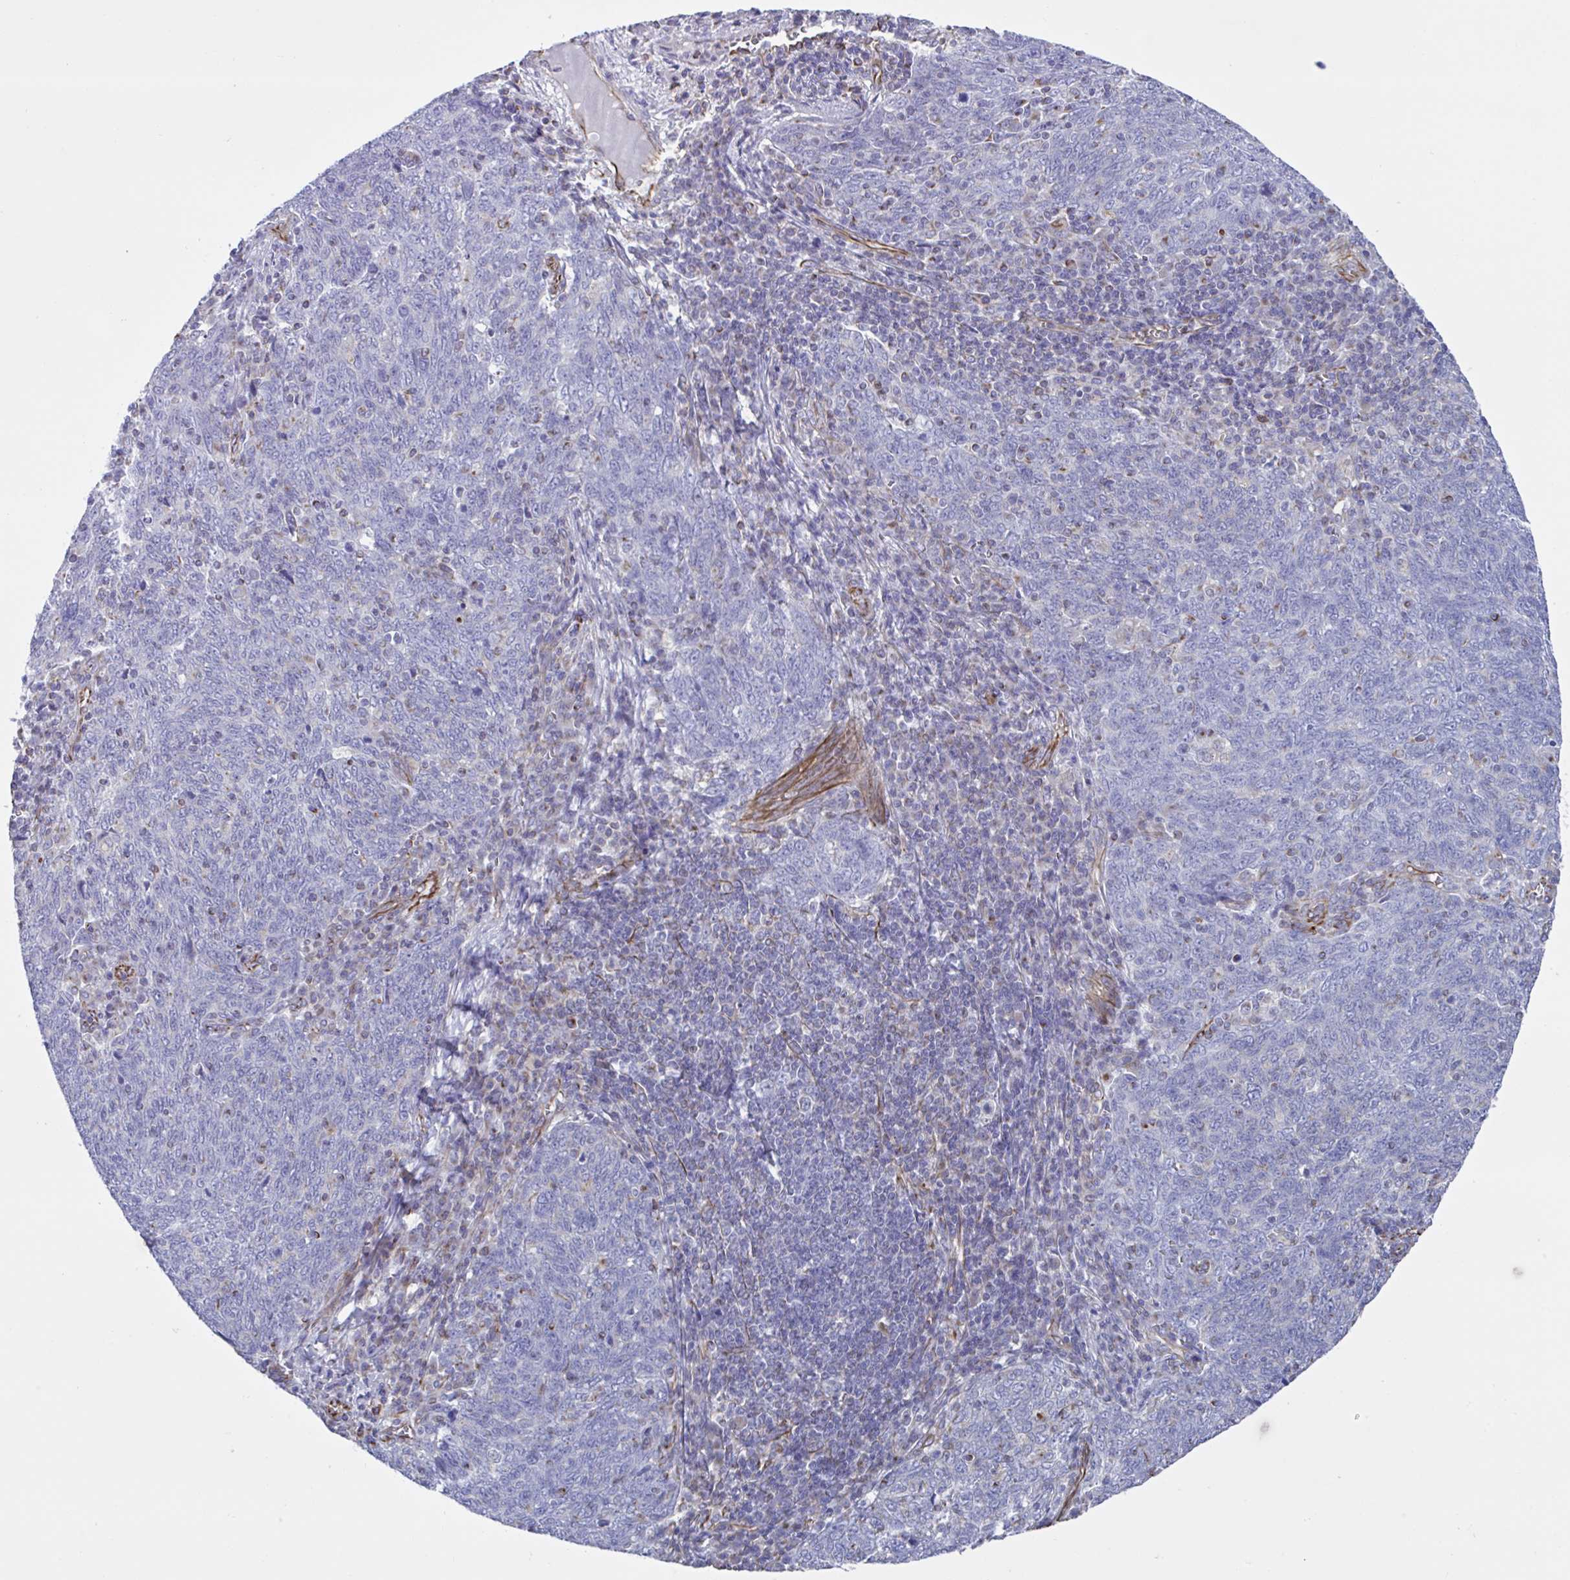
{"staining": {"intensity": "negative", "quantity": "none", "location": "none"}, "tissue": "lung cancer", "cell_type": "Tumor cells", "image_type": "cancer", "snomed": [{"axis": "morphology", "description": "Squamous cell carcinoma, NOS"}, {"axis": "topography", "description": "Lung"}], "caption": "Human lung squamous cell carcinoma stained for a protein using IHC demonstrates no expression in tumor cells.", "gene": "TMEM86B", "patient": {"sex": "female", "age": 72}}